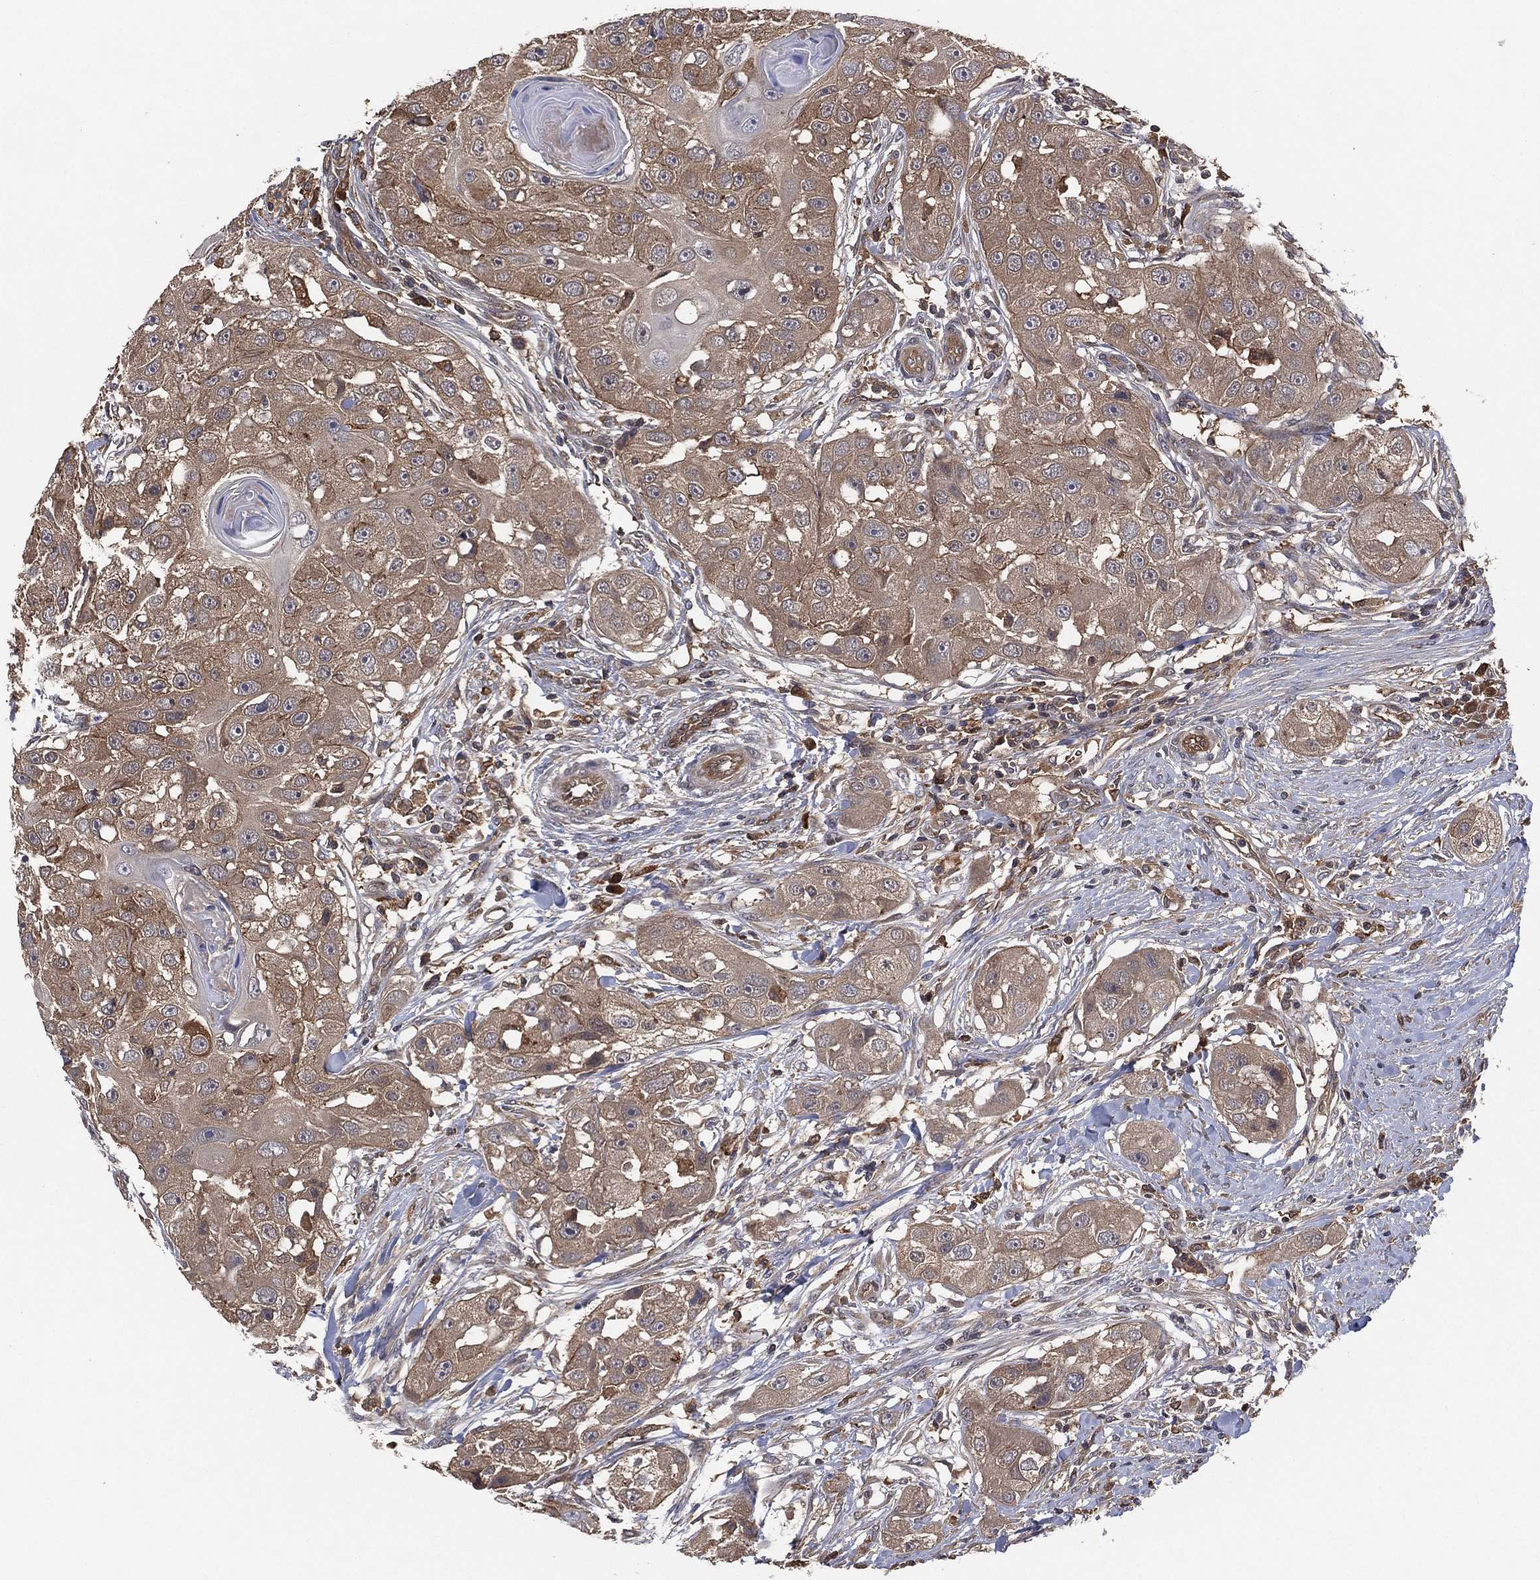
{"staining": {"intensity": "weak", "quantity": ">75%", "location": "cytoplasmic/membranous"}, "tissue": "head and neck cancer", "cell_type": "Tumor cells", "image_type": "cancer", "snomed": [{"axis": "morphology", "description": "Squamous cell carcinoma, NOS"}, {"axis": "topography", "description": "Head-Neck"}], "caption": "Immunohistochemical staining of head and neck squamous cell carcinoma shows weak cytoplasmic/membranous protein positivity in about >75% of tumor cells. The protein is stained brown, and the nuclei are stained in blue (DAB IHC with brightfield microscopy, high magnification).", "gene": "PSMG4", "patient": {"sex": "male", "age": 51}}